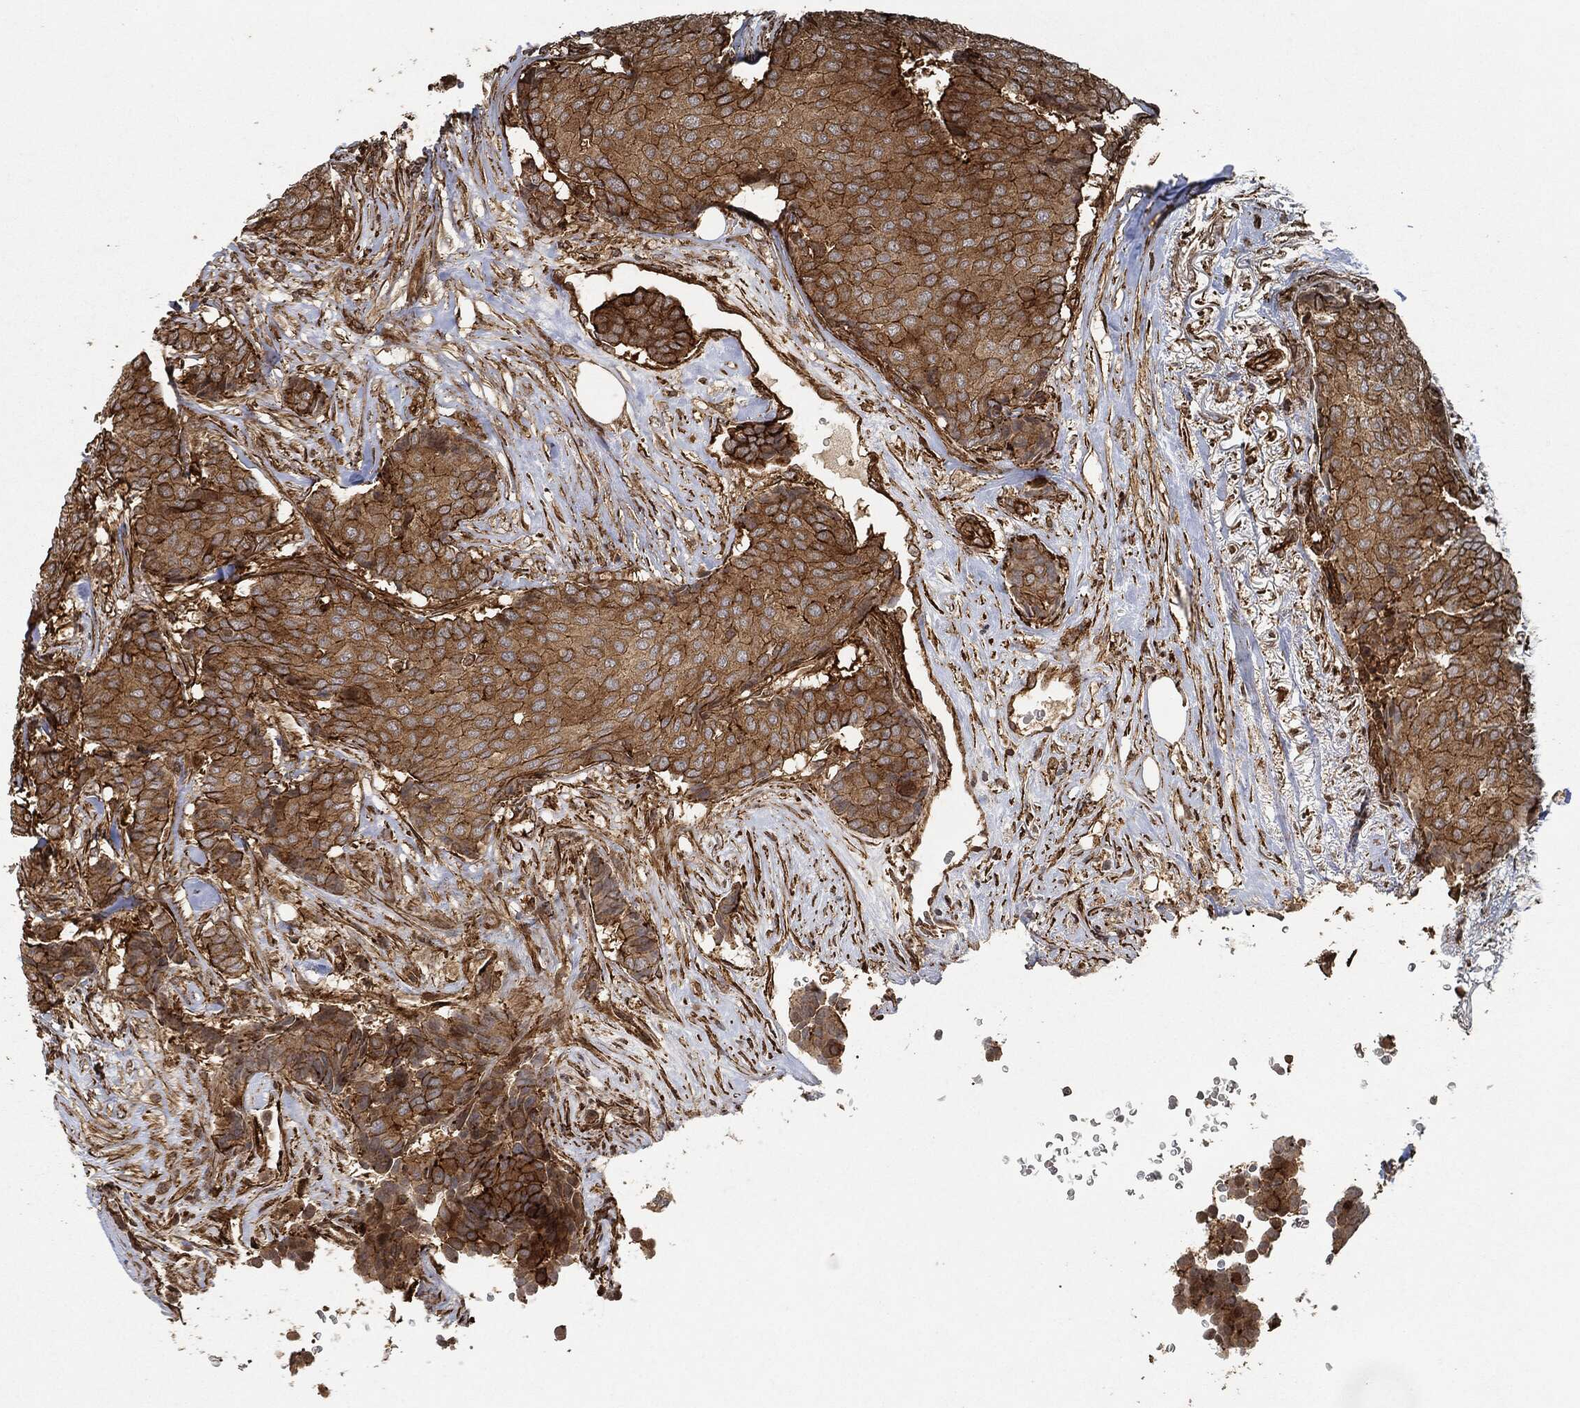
{"staining": {"intensity": "strong", "quantity": "<25%", "location": "cytoplasmic/membranous"}, "tissue": "breast cancer", "cell_type": "Tumor cells", "image_type": "cancer", "snomed": [{"axis": "morphology", "description": "Duct carcinoma"}, {"axis": "topography", "description": "Breast"}], "caption": "Protein expression by immunohistochemistry demonstrates strong cytoplasmic/membranous positivity in approximately <25% of tumor cells in infiltrating ductal carcinoma (breast).", "gene": "TPT1", "patient": {"sex": "female", "age": 75}}